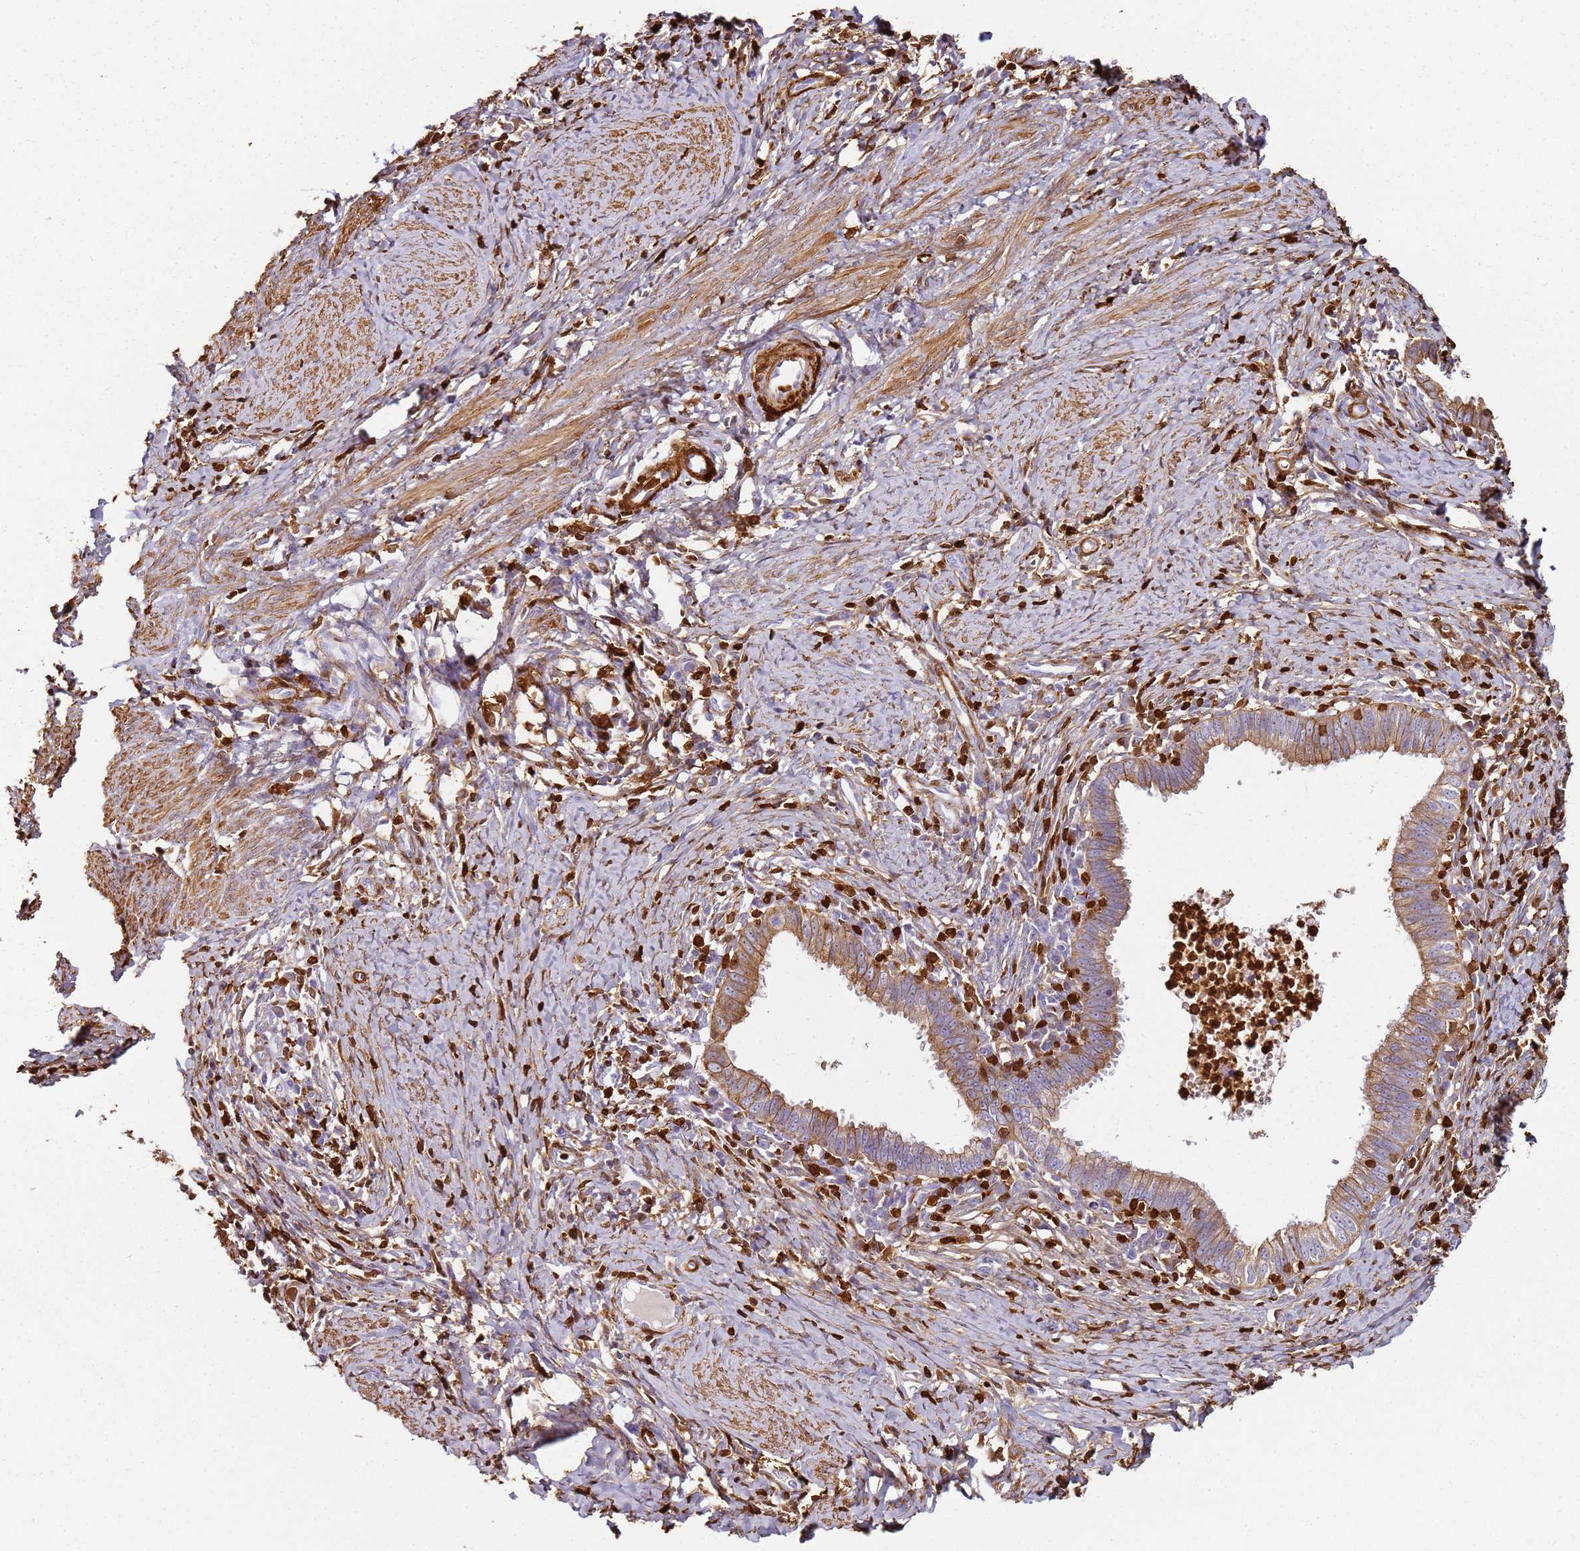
{"staining": {"intensity": "moderate", "quantity": ">75%", "location": "cytoplasmic/membranous"}, "tissue": "cervical cancer", "cell_type": "Tumor cells", "image_type": "cancer", "snomed": [{"axis": "morphology", "description": "Adenocarcinoma, NOS"}, {"axis": "topography", "description": "Cervix"}], "caption": "Human cervical cancer (adenocarcinoma) stained with a brown dye exhibits moderate cytoplasmic/membranous positive expression in about >75% of tumor cells.", "gene": "S100A4", "patient": {"sex": "female", "age": 36}}